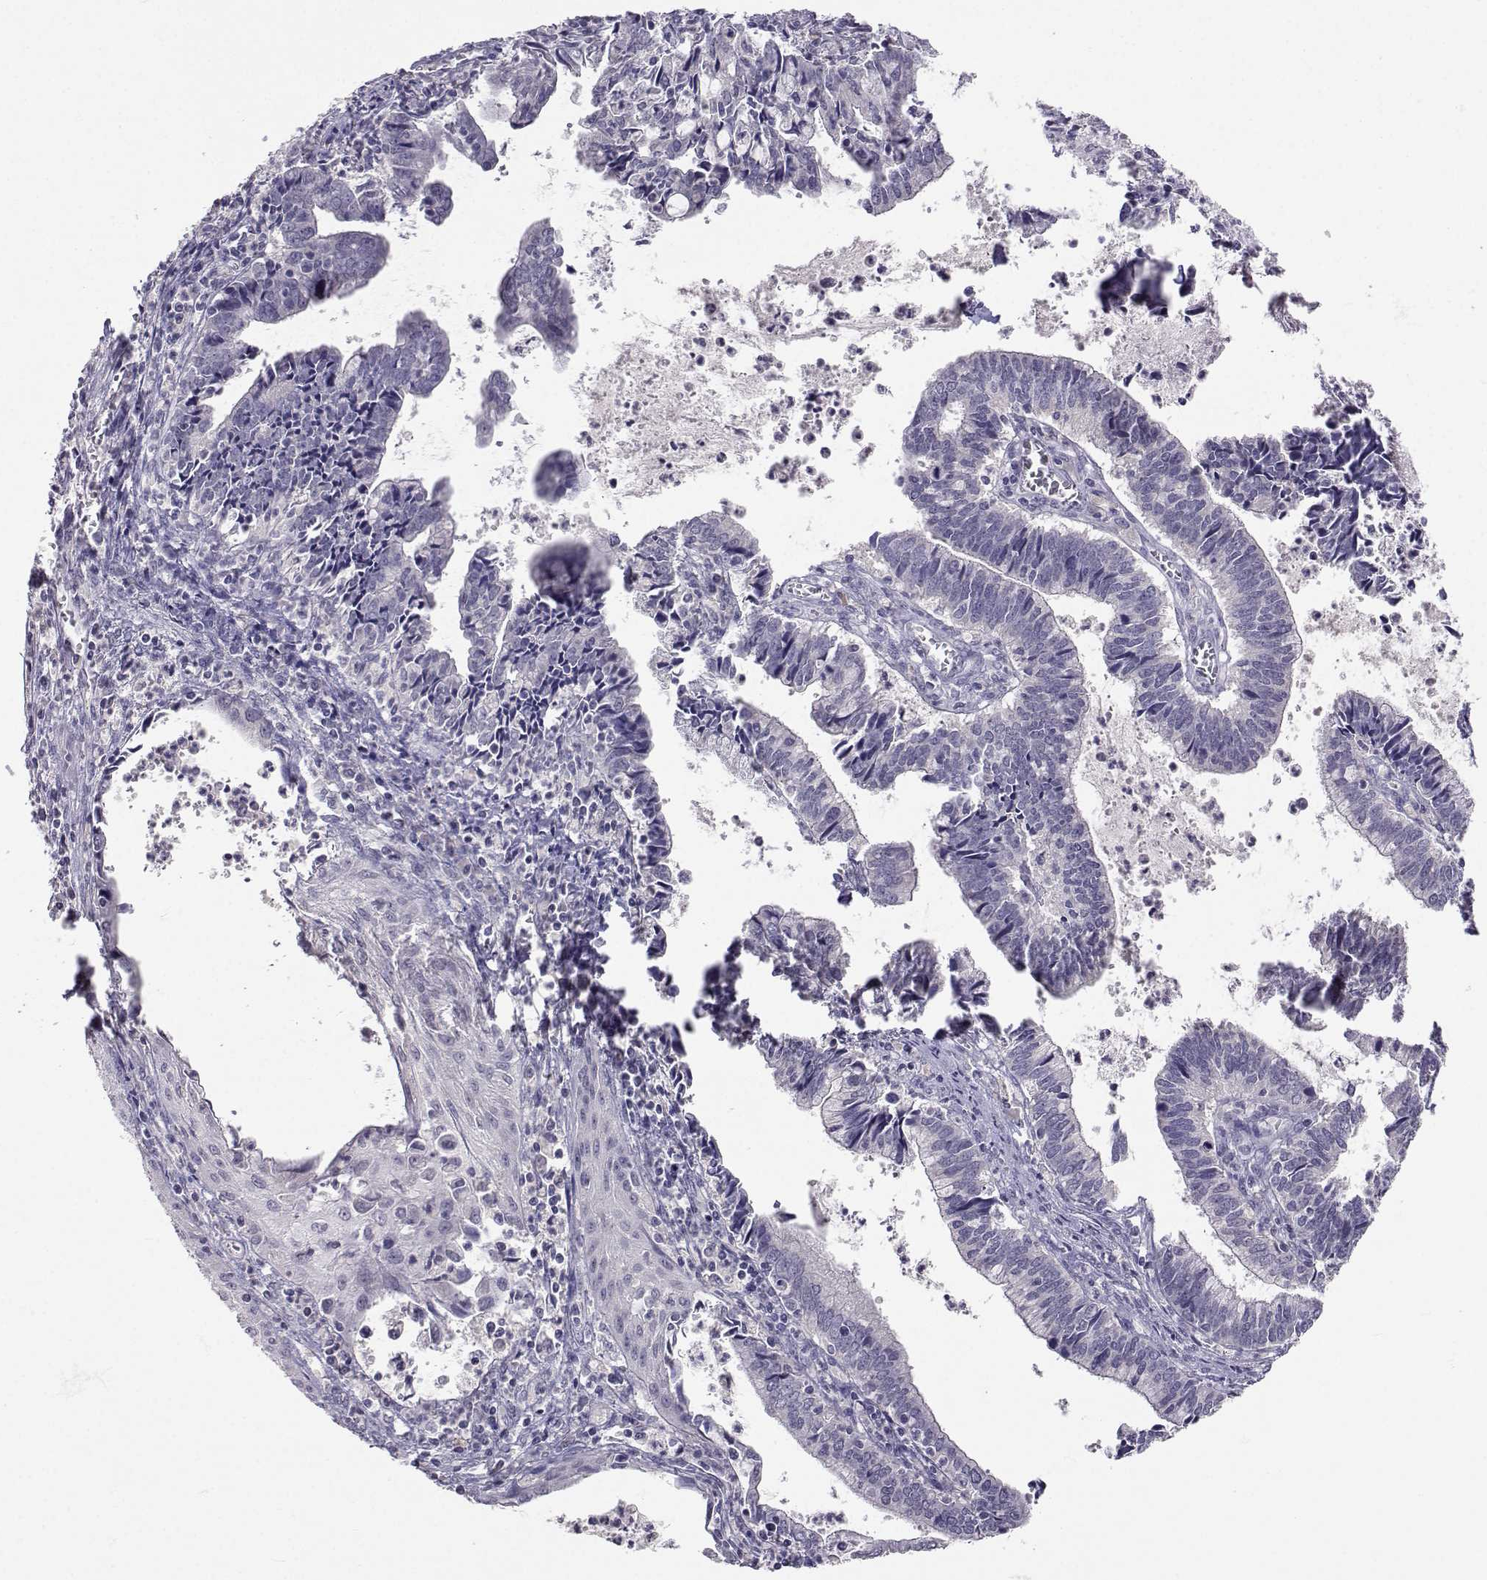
{"staining": {"intensity": "negative", "quantity": "none", "location": "none"}, "tissue": "cervical cancer", "cell_type": "Tumor cells", "image_type": "cancer", "snomed": [{"axis": "morphology", "description": "Adenocarcinoma, NOS"}, {"axis": "topography", "description": "Cervix"}], "caption": "Immunohistochemistry (IHC) of cervical adenocarcinoma reveals no staining in tumor cells.", "gene": "SLC6A3", "patient": {"sex": "female", "age": 42}}